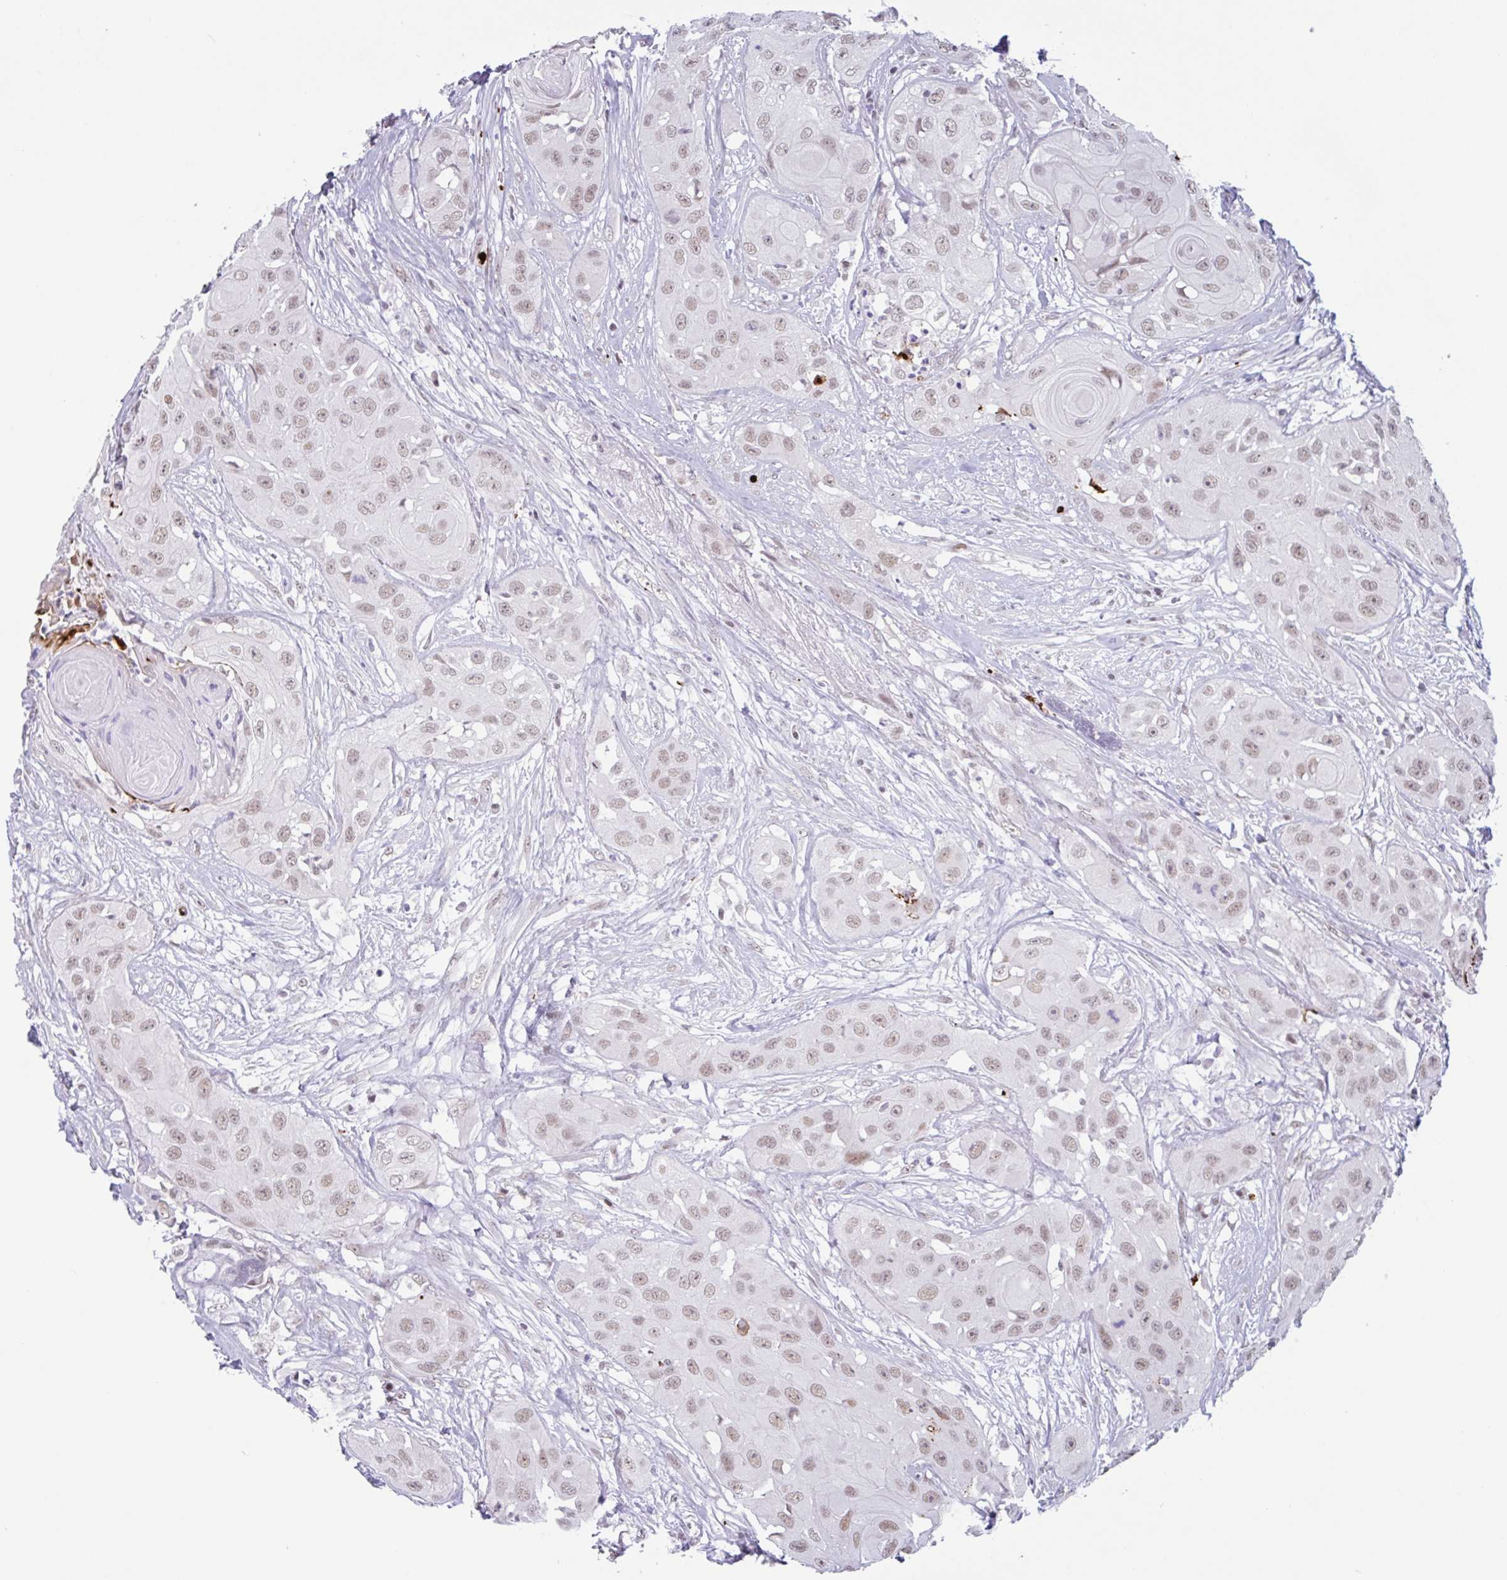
{"staining": {"intensity": "moderate", "quantity": ">75%", "location": "nuclear"}, "tissue": "head and neck cancer", "cell_type": "Tumor cells", "image_type": "cancer", "snomed": [{"axis": "morphology", "description": "Squamous cell carcinoma, NOS"}, {"axis": "topography", "description": "Head-Neck"}], "caption": "Head and neck cancer (squamous cell carcinoma) stained for a protein (brown) reveals moderate nuclear positive staining in about >75% of tumor cells.", "gene": "PLG", "patient": {"sex": "male", "age": 83}}